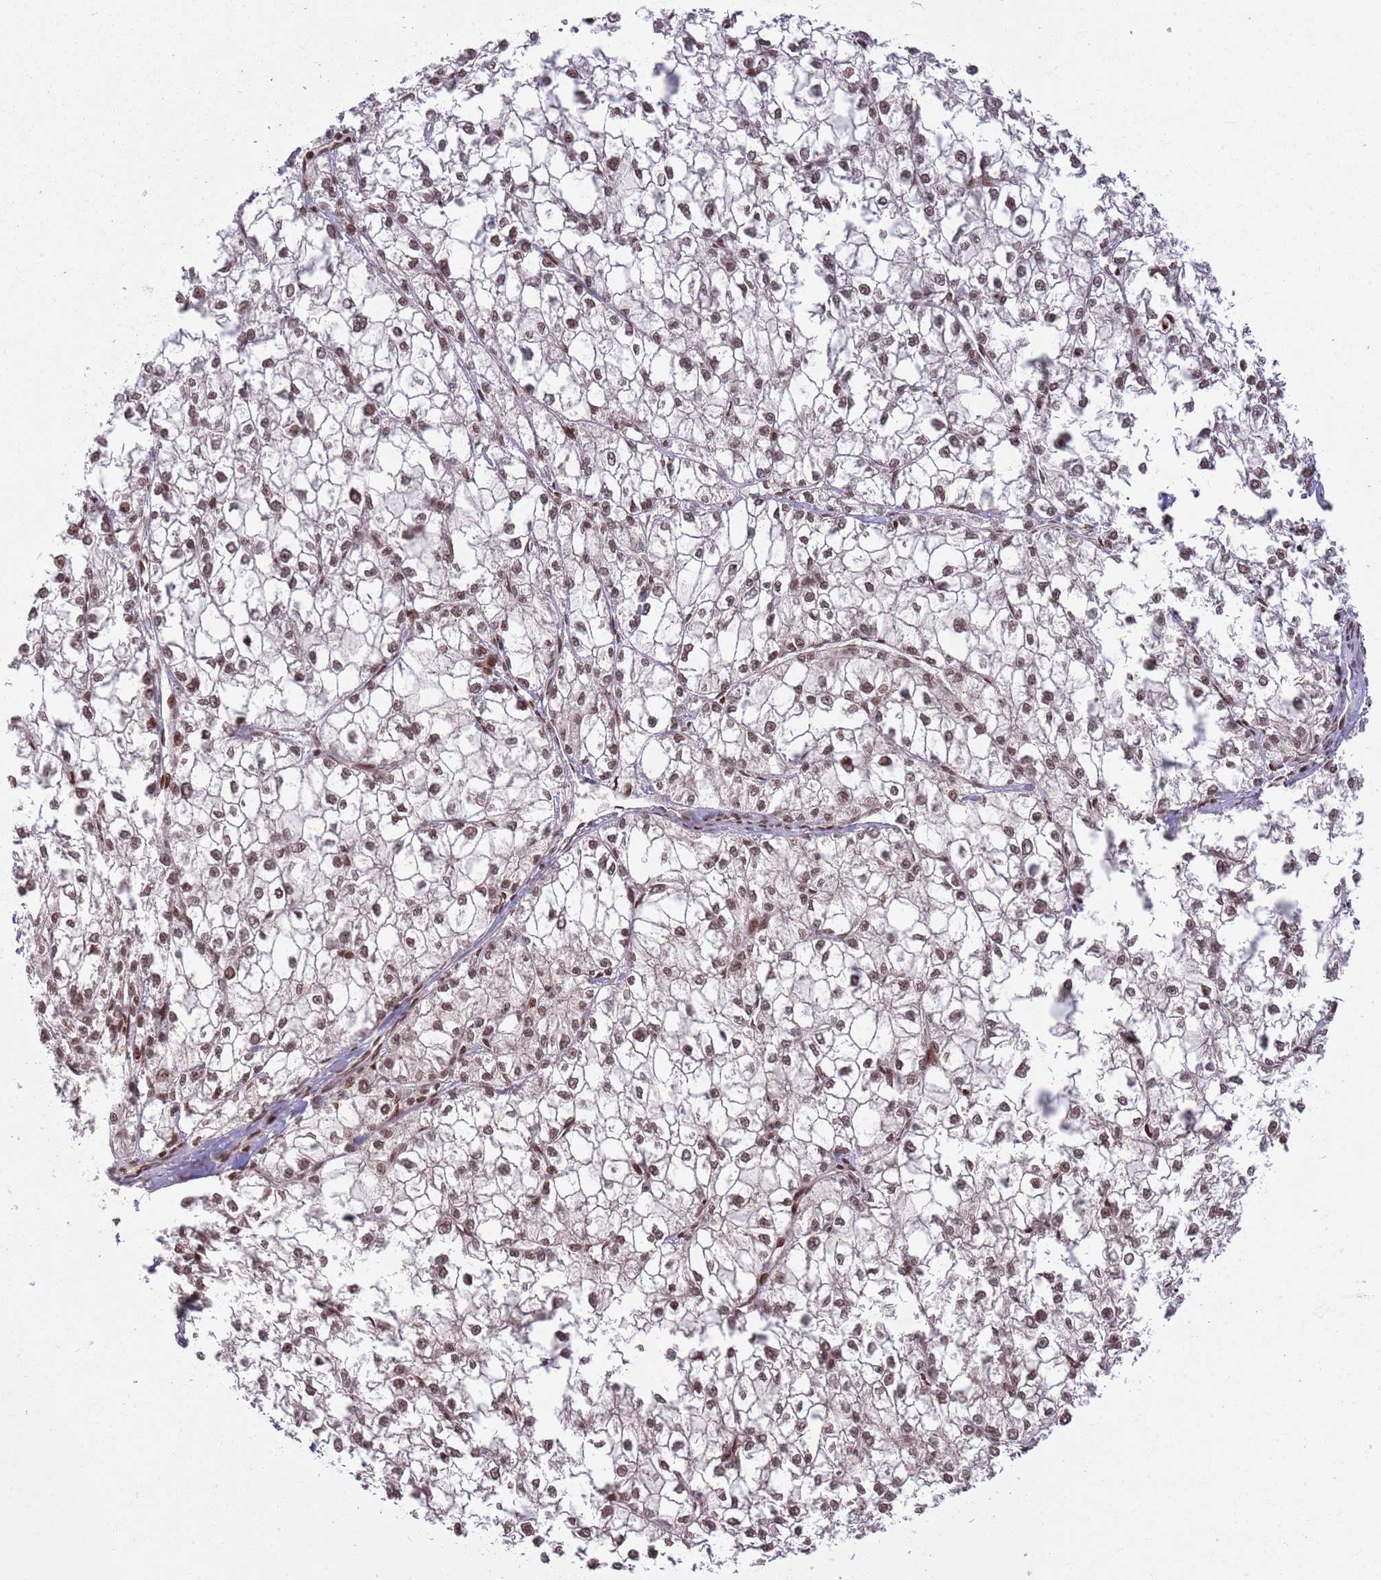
{"staining": {"intensity": "moderate", "quantity": ">75%", "location": "nuclear"}, "tissue": "liver cancer", "cell_type": "Tumor cells", "image_type": "cancer", "snomed": [{"axis": "morphology", "description": "Carcinoma, Hepatocellular, NOS"}, {"axis": "topography", "description": "Liver"}], "caption": "Liver cancer was stained to show a protein in brown. There is medium levels of moderate nuclear positivity in about >75% of tumor cells.", "gene": "SH3RF3", "patient": {"sex": "female", "age": 43}}